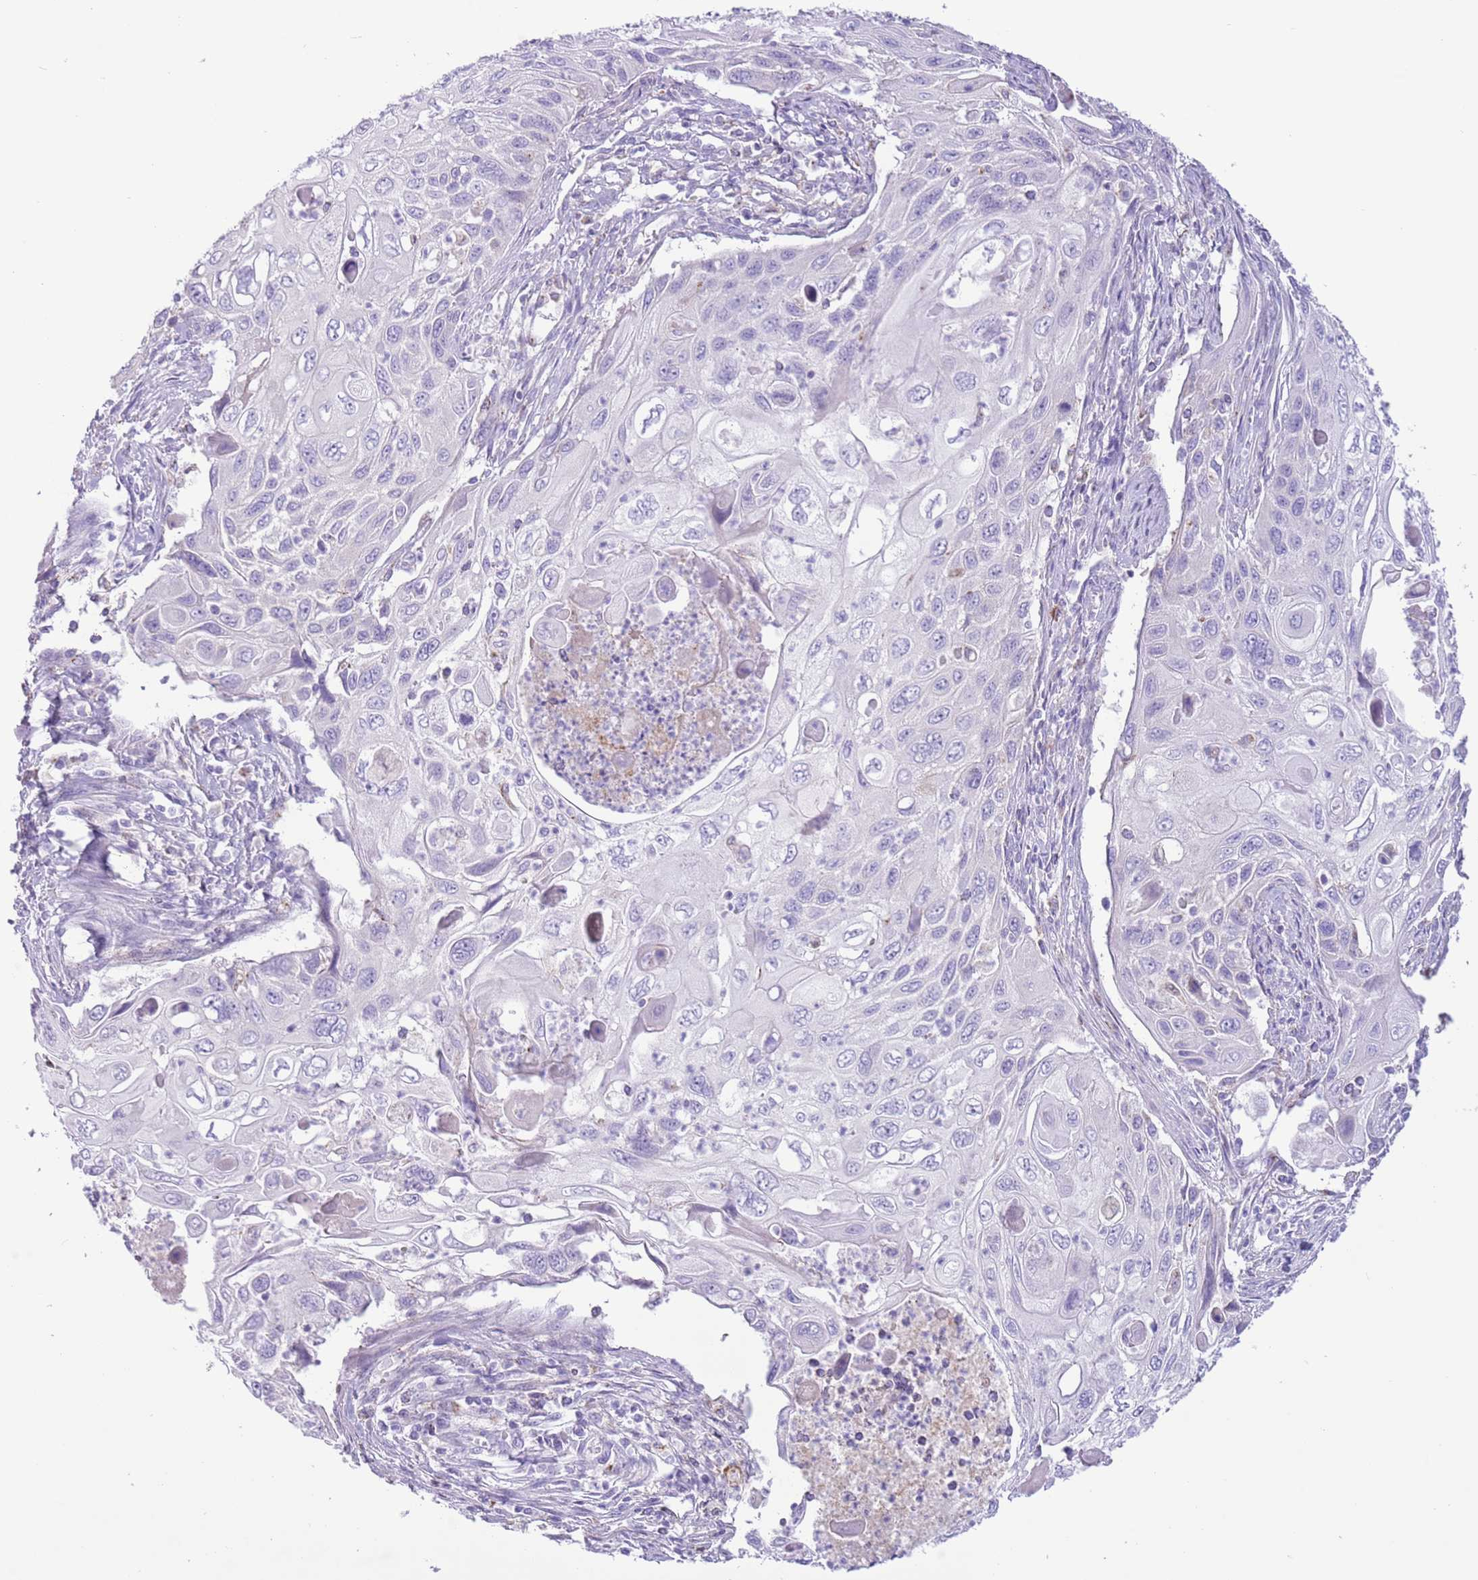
{"staining": {"intensity": "negative", "quantity": "none", "location": "none"}, "tissue": "cervical cancer", "cell_type": "Tumor cells", "image_type": "cancer", "snomed": [{"axis": "morphology", "description": "Squamous cell carcinoma, NOS"}, {"axis": "topography", "description": "Cervix"}], "caption": "An IHC photomicrograph of cervical cancer (squamous cell carcinoma) is shown. There is no staining in tumor cells of cervical cancer (squamous cell carcinoma).", "gene": "ZNF697", "patient": {"sex": "female", "age": 70}}